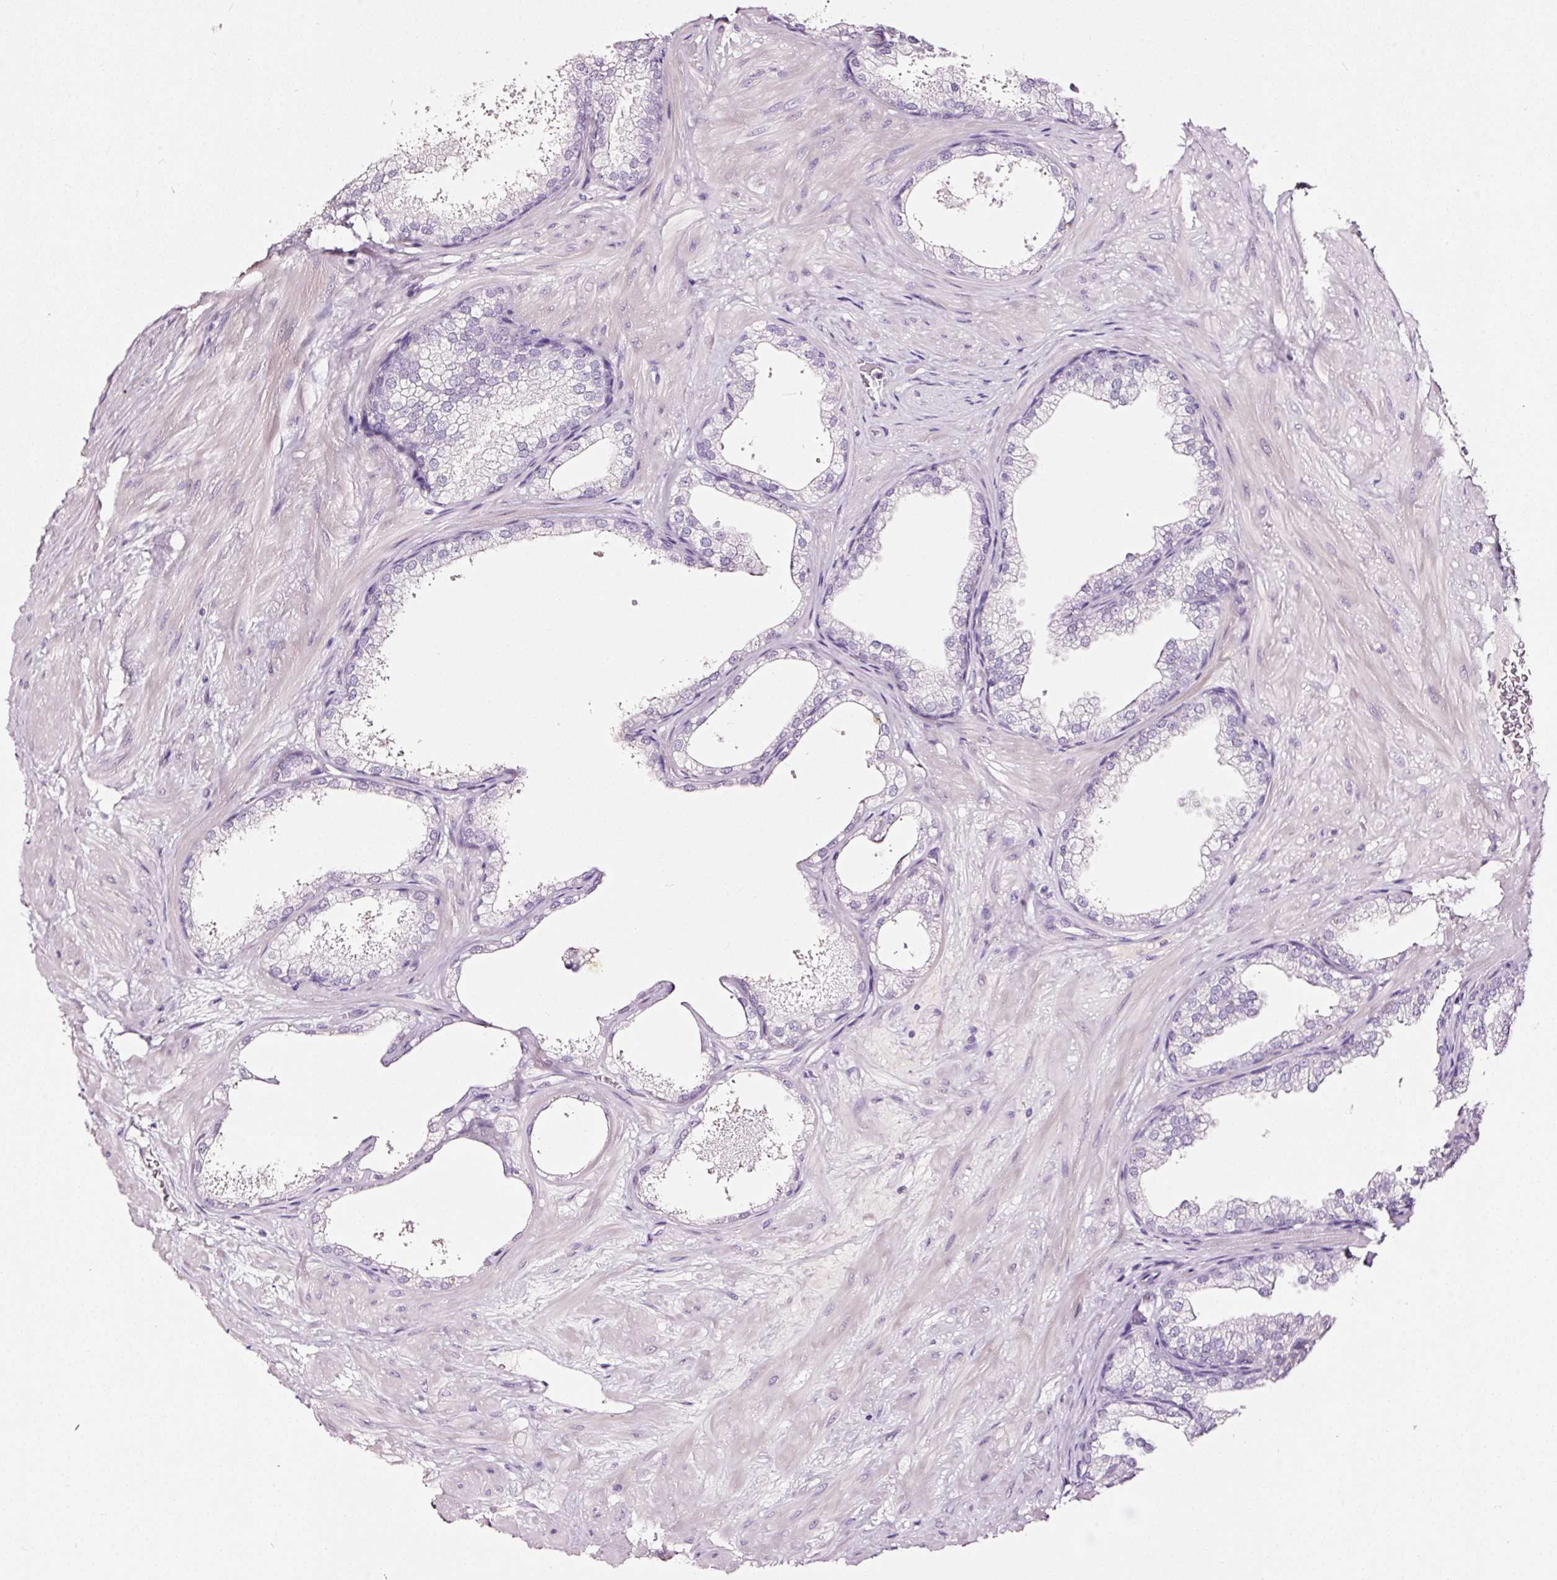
{"staining": {"intensity": "negative", "quantity": "none", "location": "none"}, "tissue": "prostate", "cell_type": "Glandular cells", "image_type": "normal", "snomed": [{"axis": "morphology", "description": "Normal tissue, NOS"}, {"axis": "topography", "description": "Prostate"}], "caption": "Immunohistochemical staining of unremarkable prostate exhibits no significant expression in glandular cells.", "gene": "LAMP3", "patient": {"sex": "male", "age": 37}}